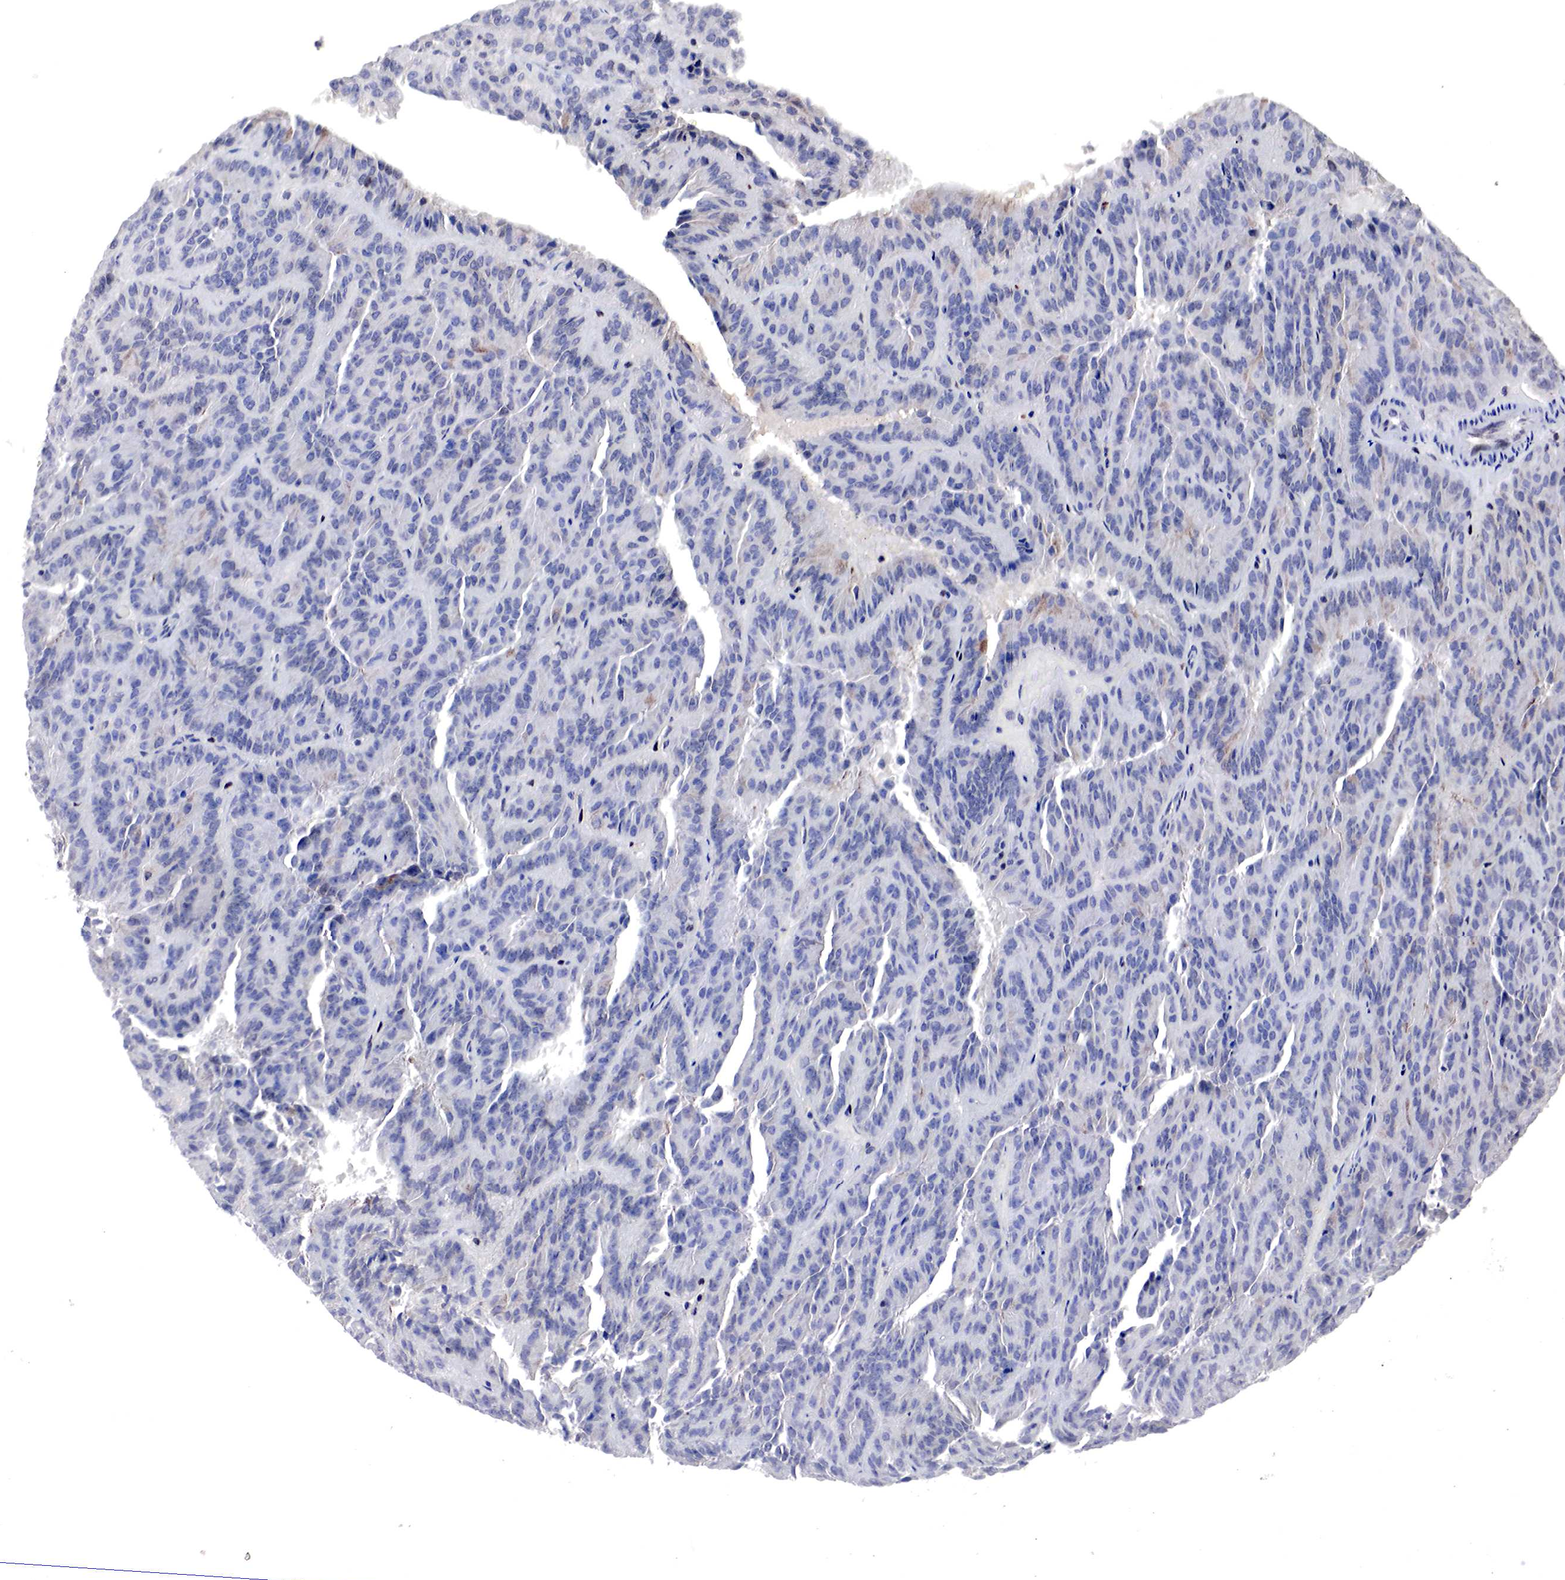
{"staining": {"intensity": "negative", "quantity": "none", "location": "none"}, "tissue": "renal cancer", "cell_type": "Tumor cells", "image_type": "cancer", "snomed": [{"axis": "morphology", "description": "Adenocarcinoma, NOS"}, {"axis": "topography", "description": "Kidney"}], "caption": "Renal cancer (adenocarcinoma) stained for a protein using immunohistochemistry displays no positivity tumor cells.", "gene": "DACH2", "patient": {"sex": "male", "age": 46}}